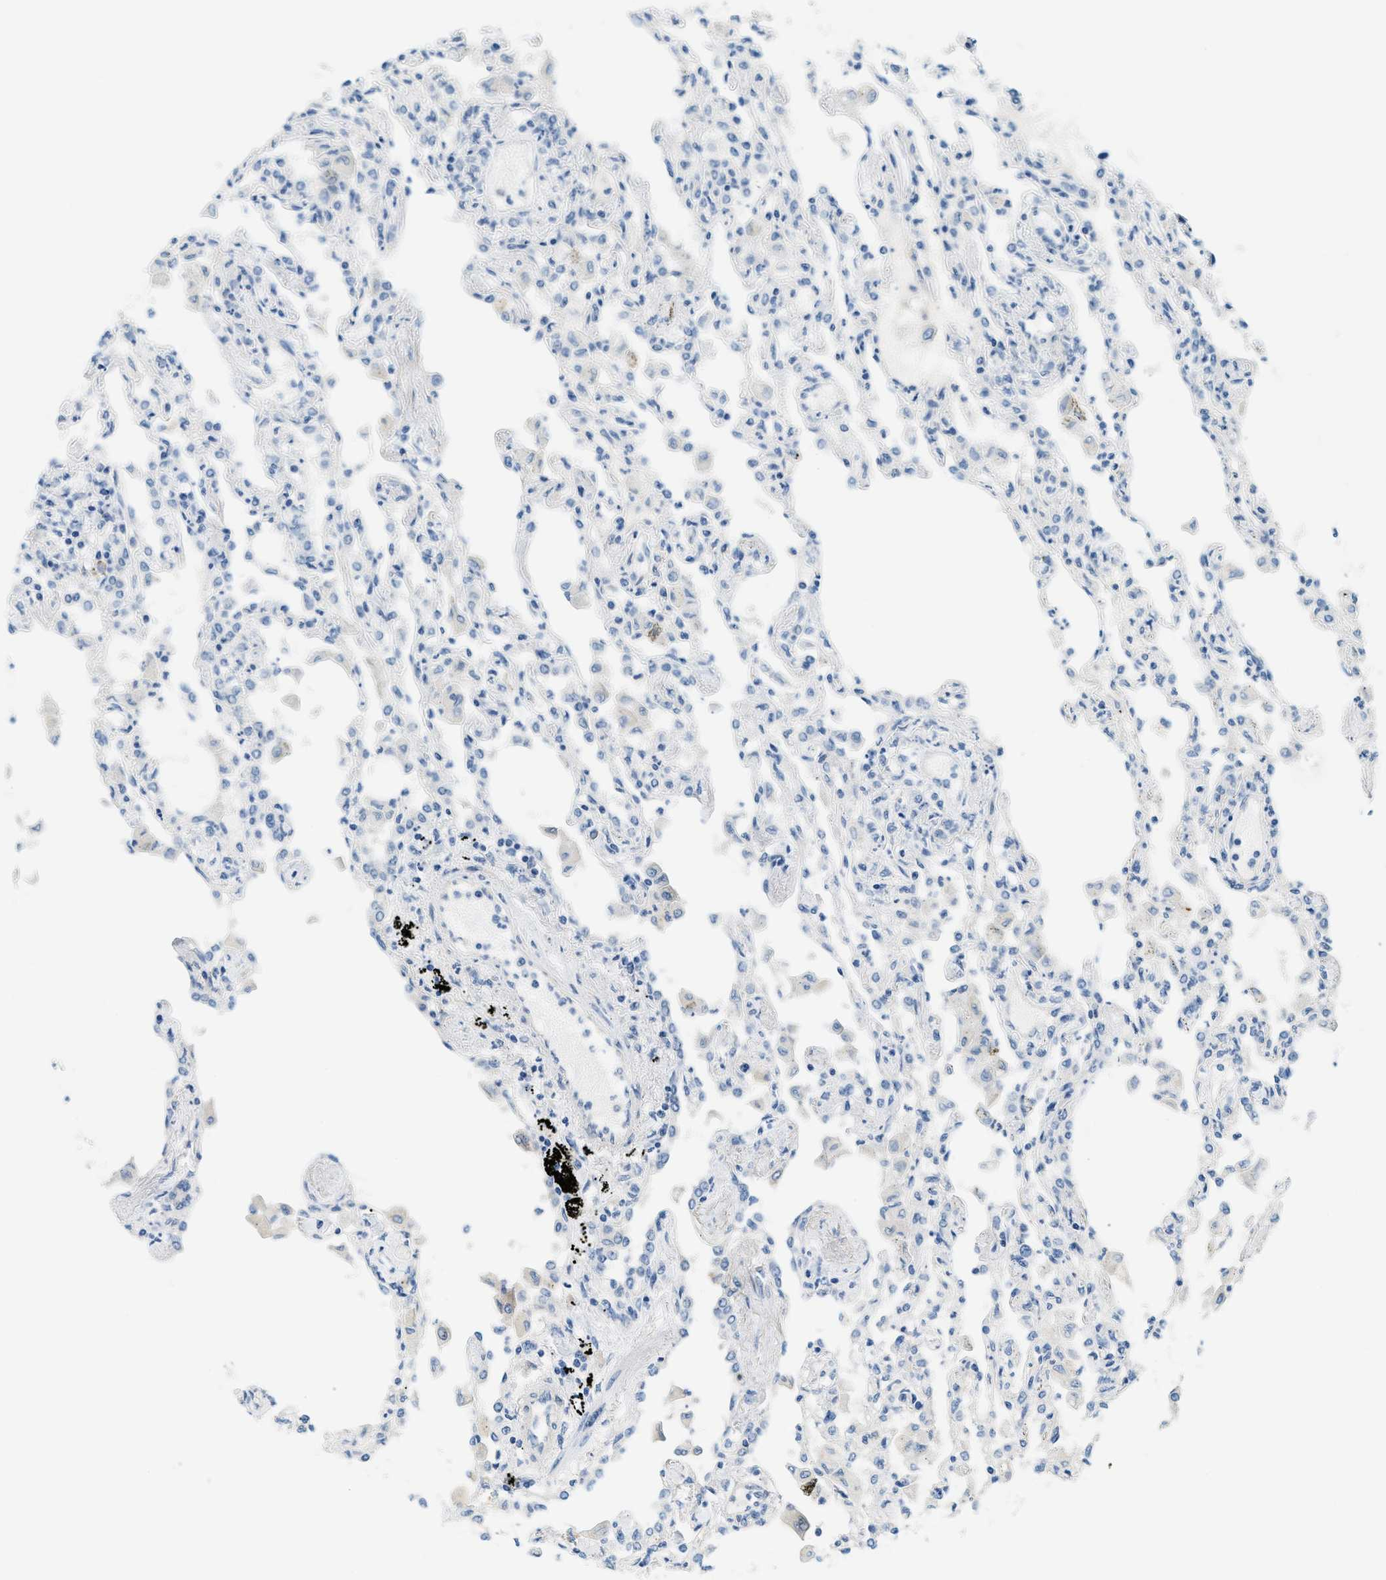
{"staining": {"intensity": "negative", "quantity": "none", "location": "none"}, "tissue": "lung", "cell_type": "Alveolar cells", "image_type": "normal", "snomed": [{"axis": "morphology", "description": "Normal tissue, NOS"}, {"axis": "topography", "description": "Bronchus"}, {"axis": "topography", "description": "Lung"}], "caption": "High power microscopy micrograph of an immunohistochemistry micrograph of benign lung, revealing no significant staining in alveolar cells. The staining is performed using DAB brown chromogen with nuclei counter-stained in using hematoxylin.", "gene": "CYP4X1", "patient": {"sex": "female", "age": 49}}